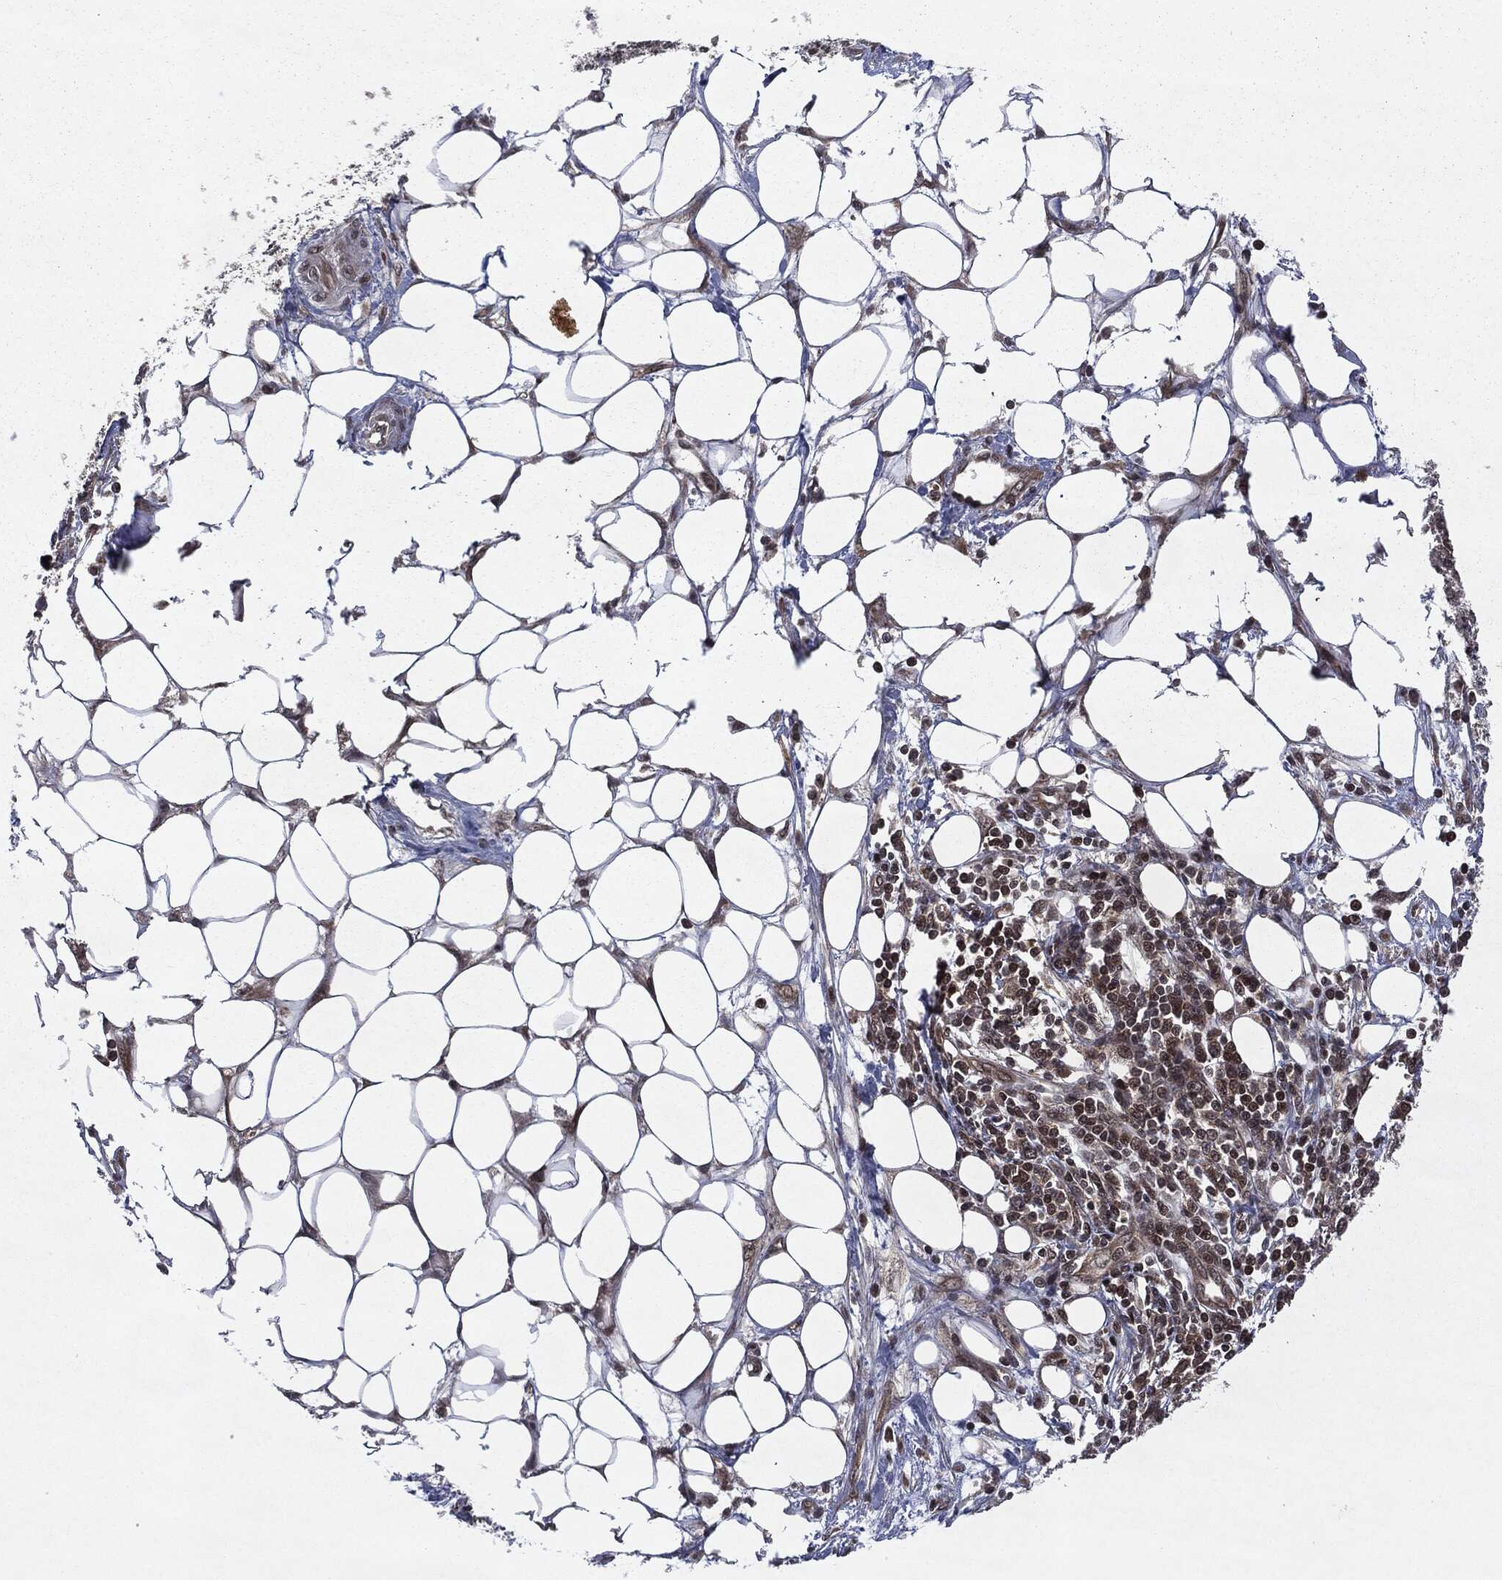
{"staining": {"intensity": "moderate", "quantity": "<25%", "location": "cytoplasmic/membranous,nuclear"}, "tissue": "ovarian cancer", "cell_type": "Tumor cells", "image_type": "cancer", "snomed": [{"axis": "morphology", "description": "Cystadenocarcinoma, serous, NOS"}, {"axis": "topography", "description": "Ovary"}], "caption": "High-power microscopy captured an IHC micrograph of ovarian serous cystadenocarcinoma, revealing moderate cytoplasmic/membranous and nuclear expression in about <25% of tumor cells.", "gene": "STAU2", "patient": {"sex": "female", "age": 76}}